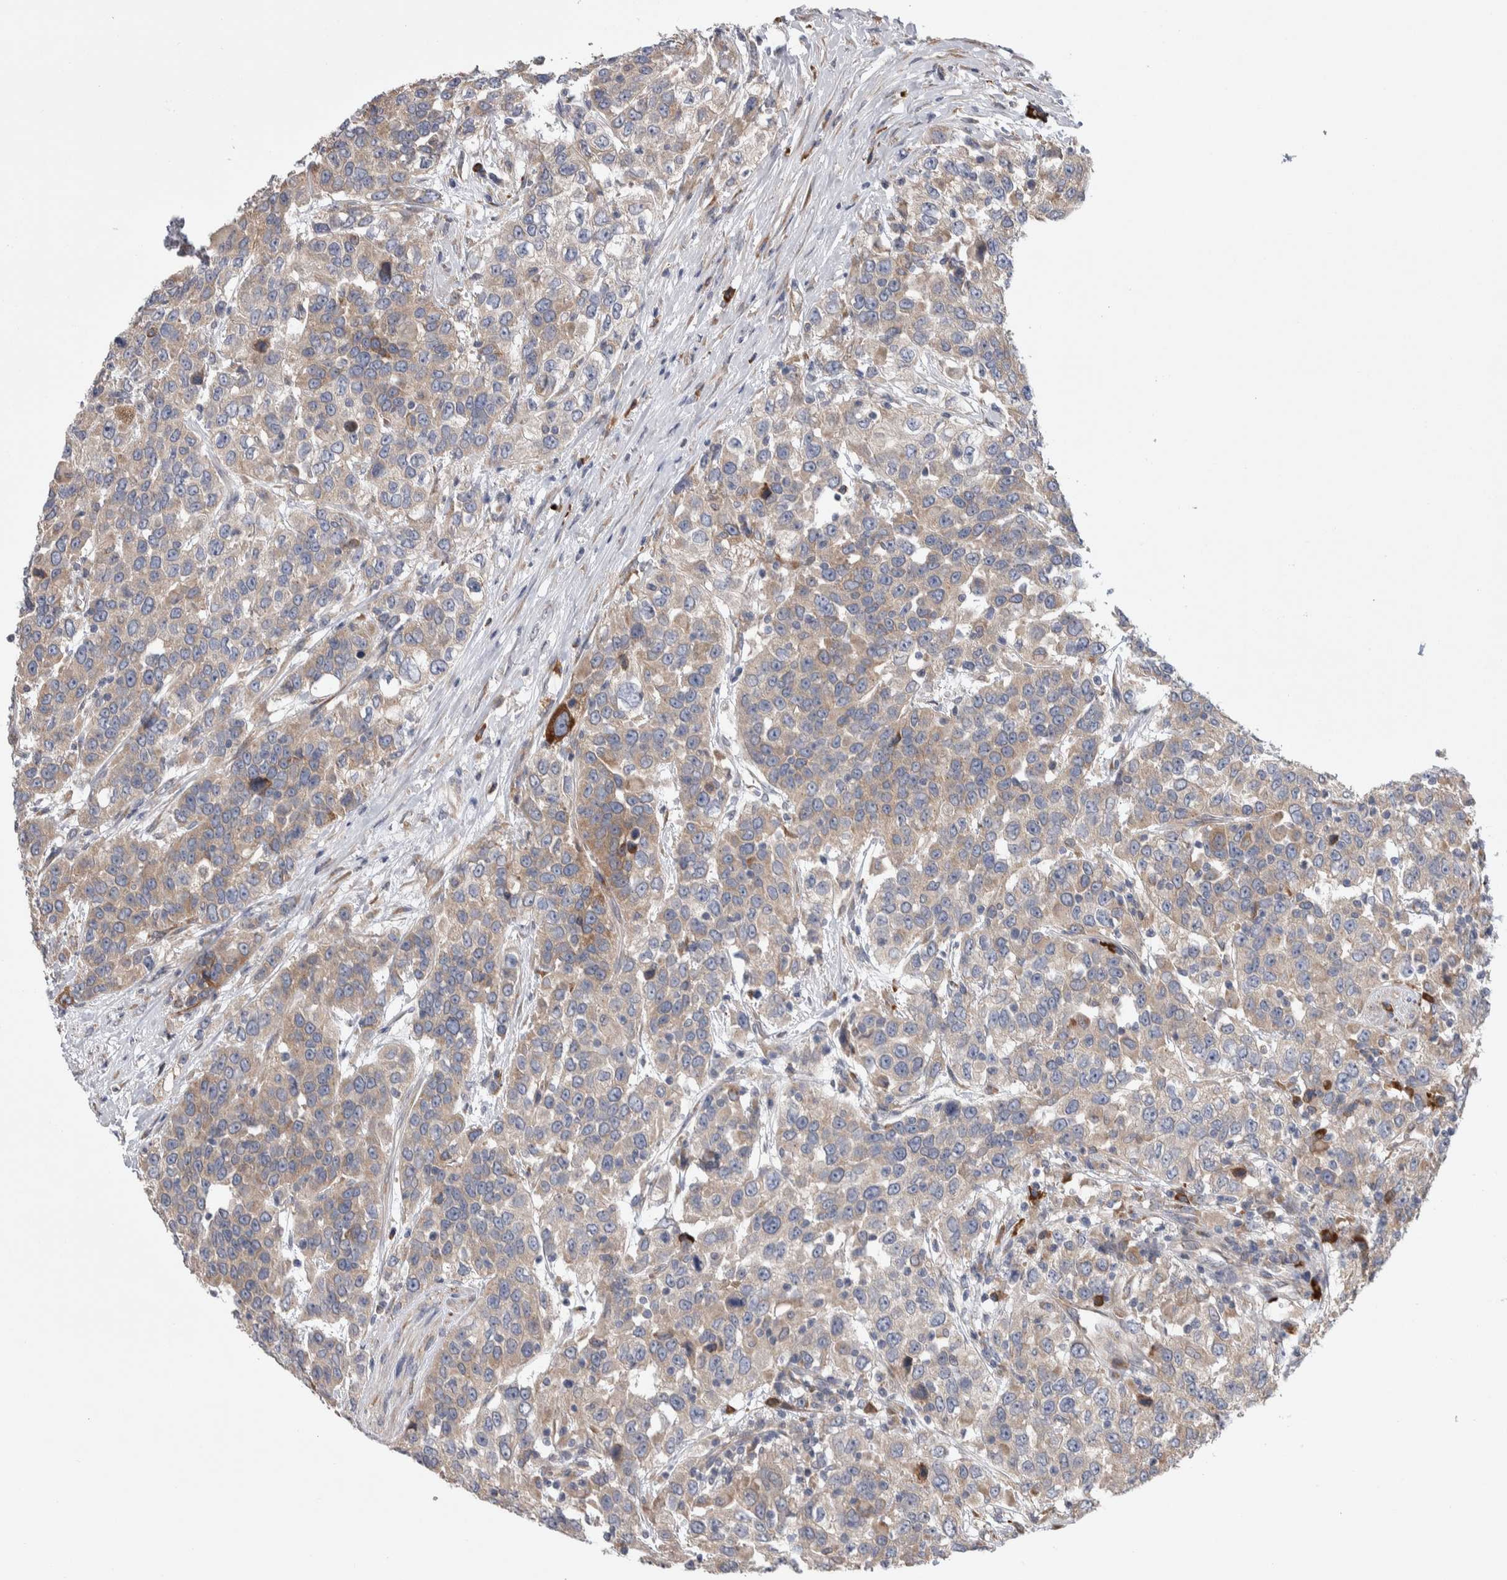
{"staining": {"intensity": "weak", "quantity": ">75%", "location": "cytoplasmic/membranous"}, "tissue": "urothelial cancer", "cell_type": "Tumor cells", "image_type": "cancer", "snomed": [{"axis": "morphology", "description": "Urothelial carcinoma, High grade"}, {"axis": "topography", "description": "Urinary bladder"}], "caption": "DAB immunohistochemical staining of human urothelial carcinoma (high-grade) reveals weak cytoplasmic/membranous protein positivity in approximately >75% of tumor cells.", "gene": "IBTK", "patient": {"sex": "female", "age": 80}}